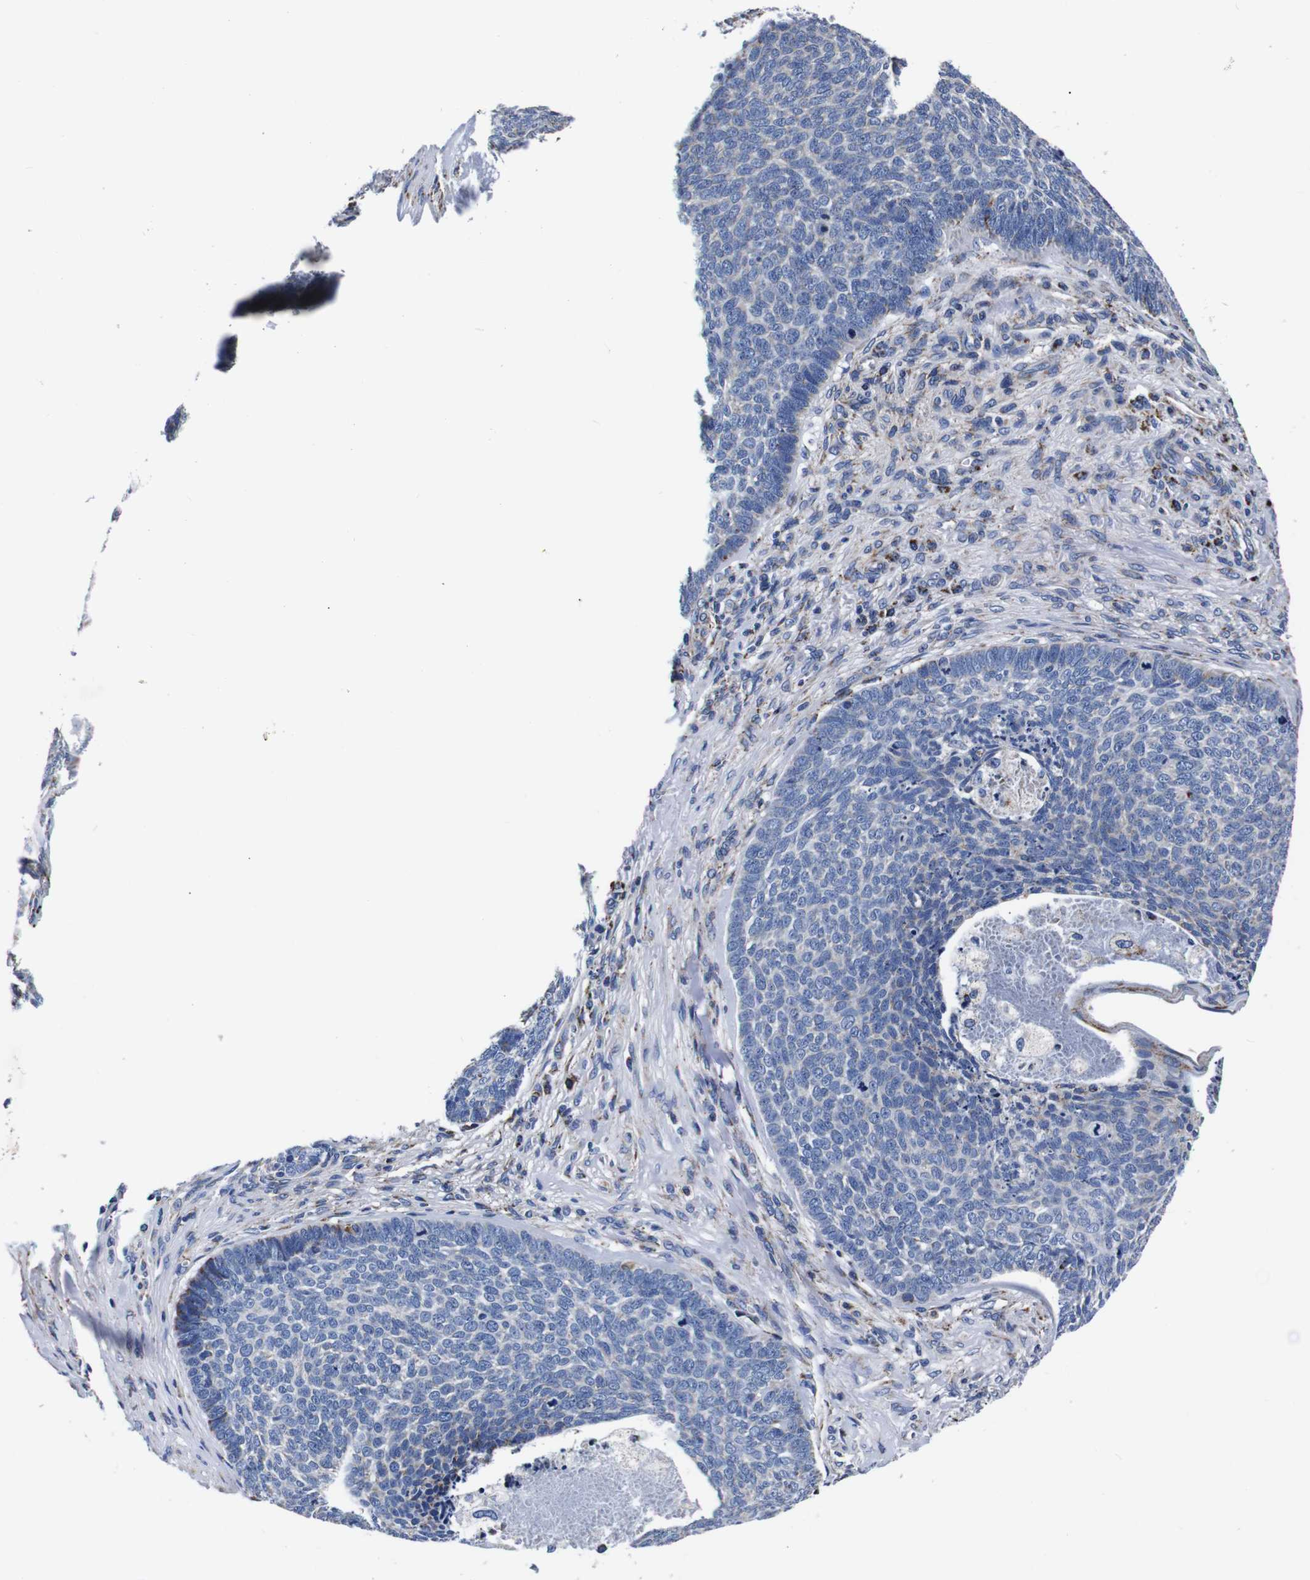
{"staining": {"intensity": "negative", "quantity": "none", "location": "none"}, "tissue": "skin cancer", "cell_type": "Tumor cells", "image_type": "cancer", "snomed": [{"axis": "morphology", "description": "Basal cell carcinoma"}, {"axis": "topography", "description": "Skin"}], "caption": "Immunohistochemical staining of human skin cancer (basal cell carcinoma) shows no significant staining in tumor cells.", "gene": "FKBP9", "patient": {"sex": "male", "age": 84}}